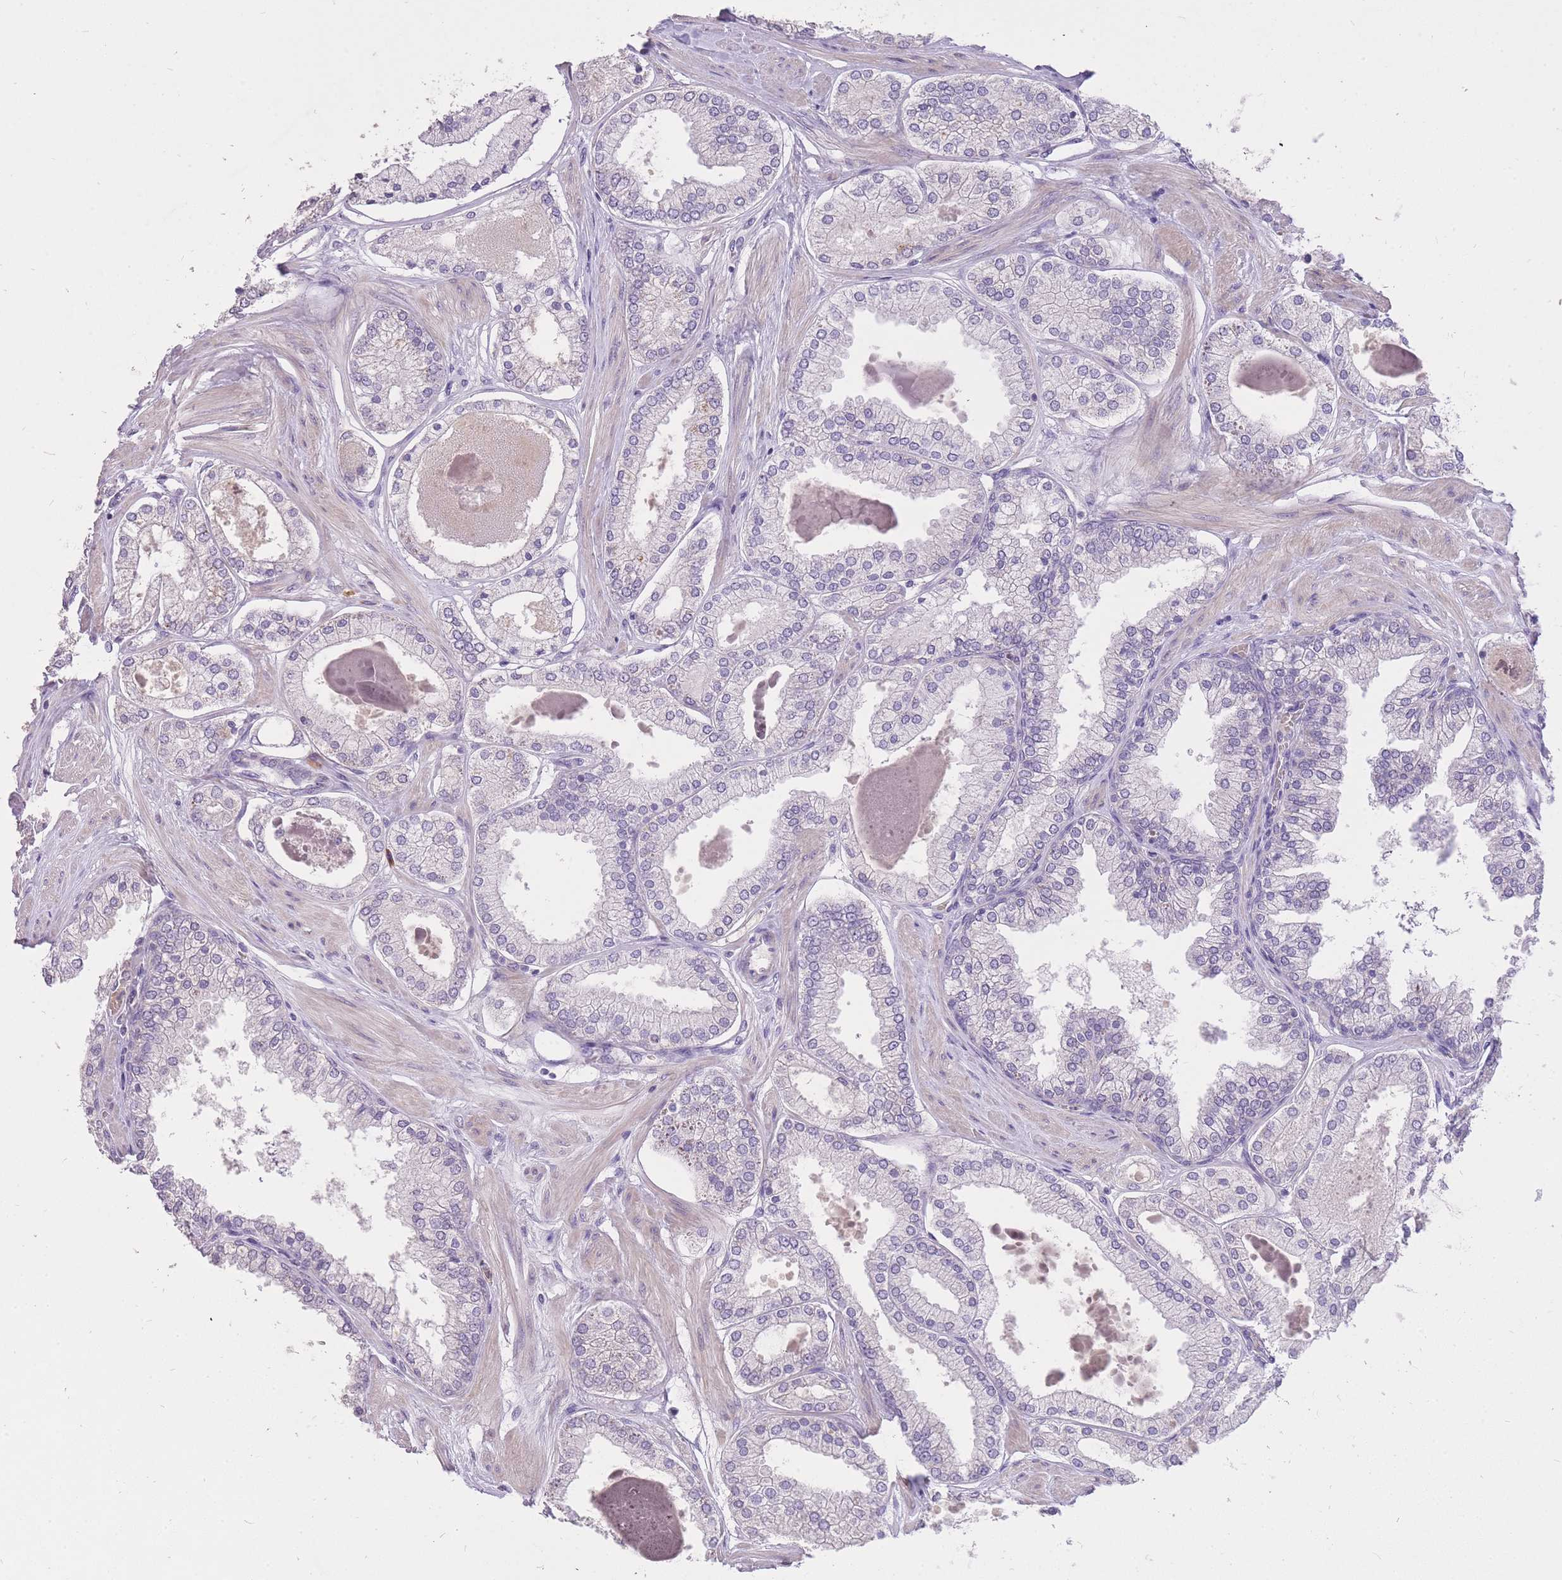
{"staining": {"intensity": "moderate", "quantity": "<25%", "location": "cytoplasmic/membranous"}, "tissue": "prostate cancer", "cell_type": "Tumor cells", "image_type": "cancer", "snomed": [{"axis": "morphology", "description": "Adenocarcinoma, Low grade"}, {"axis": "topography", "description": "Prostate"}], "caption": "Tumor cells reveal low levels of moderate cytoplasmic/membranous positivity in about <25% of cells in prostate adenocarcinoma (low-grade).", "gene": "FRG2C", "patient": {"sex": "male", "age": 42}}